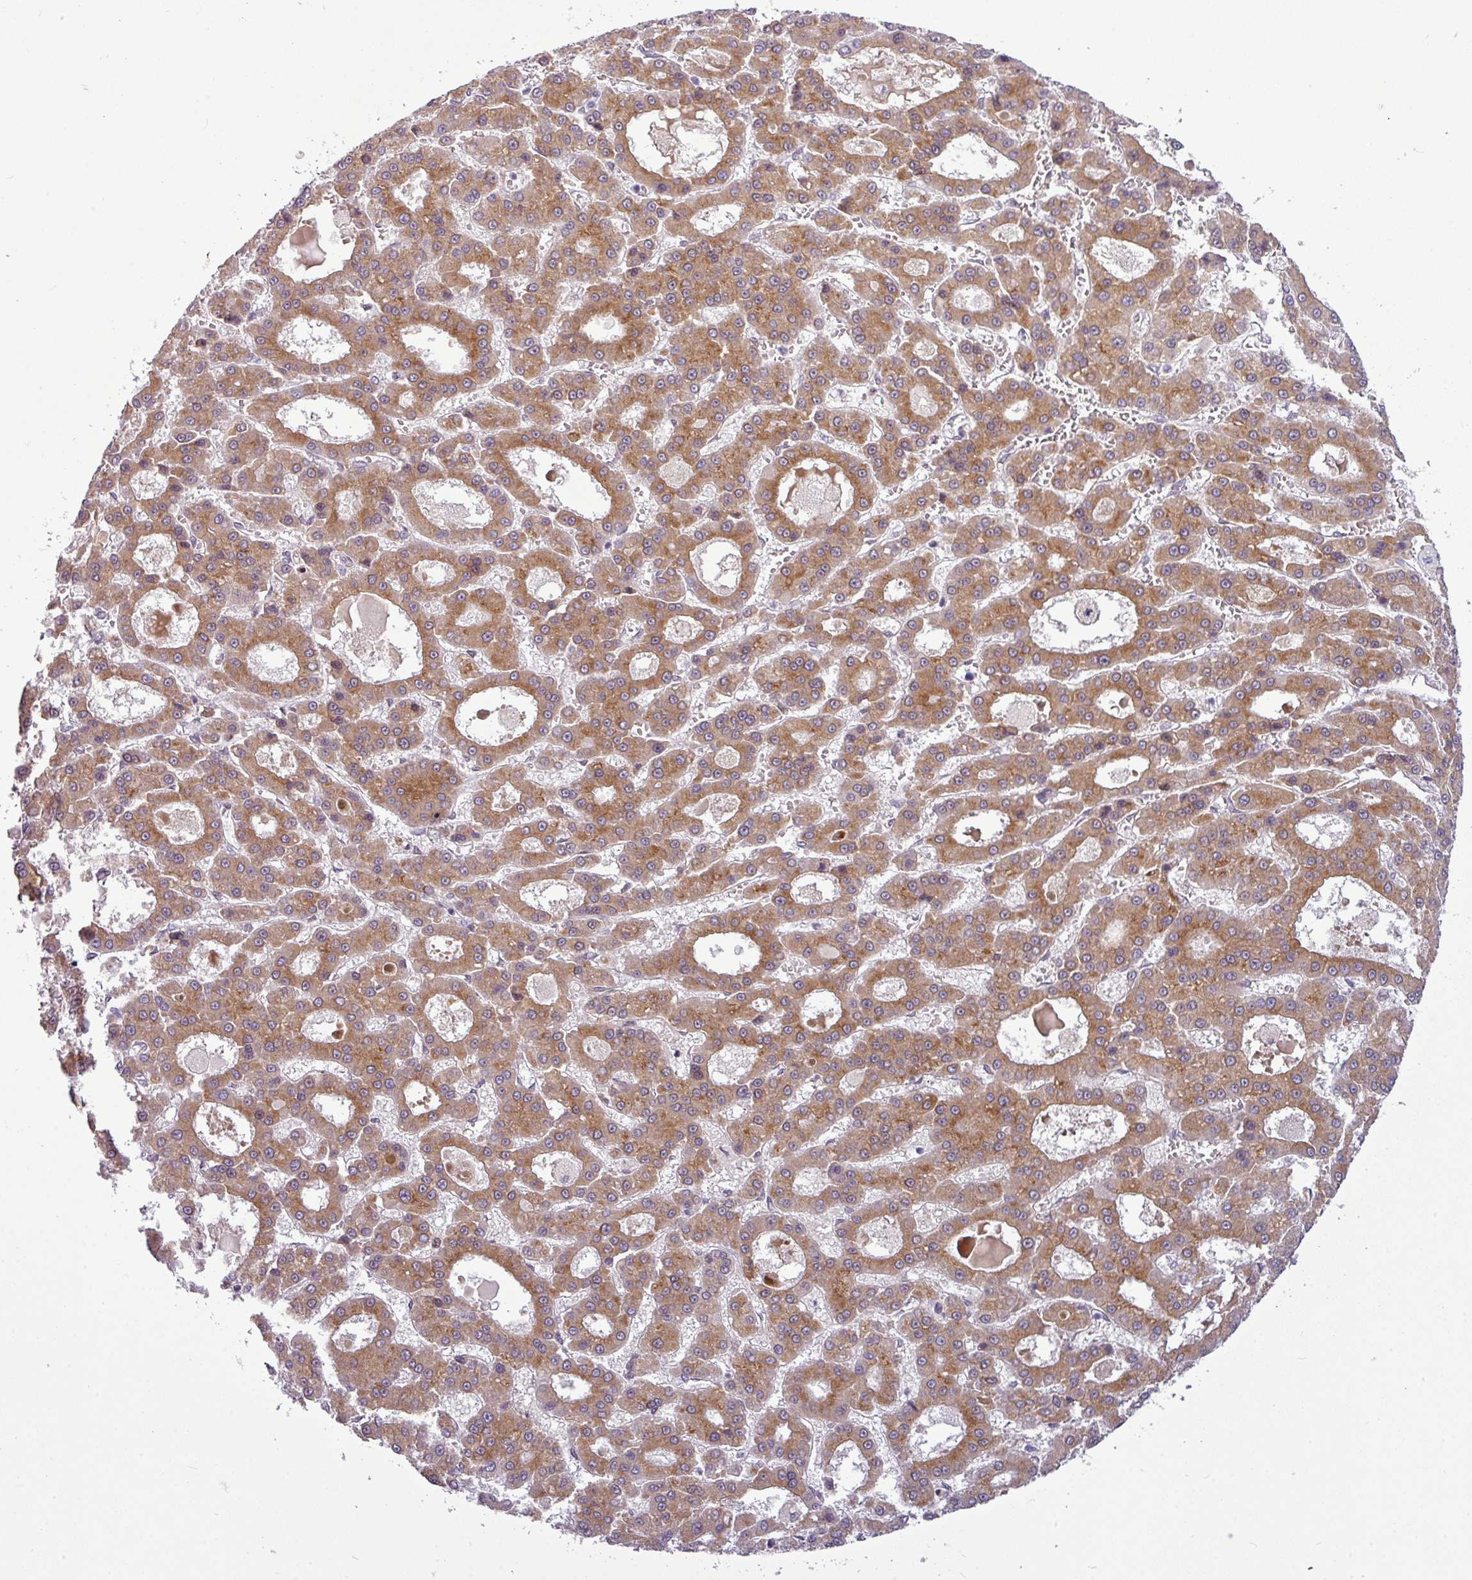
{"staining": {"intensity": "moderate", "quantity": ">75%", "location": "cytoplasmic/membranous"}, "tissue": "liver cancer", "cell_type": "Tumor cells", "image_type": "cancer", "snomed": [{"axis": "morphology", "description": "Carcinoma, Hepatocellular, NOS"}, {"axis": "topography", "description": "Liver"}], "caption": "Immunohistochemical staining of human liver hepatocellular carcinoma reveals medium levels of moderate cytoplasmic/membranous positivity in approximately >75% of tumor cells. (Brightfield microscopy of DAB IHC at high magnification).", "gene": "SLC66A2", "patient": {"sex": "male", "age": 70}}